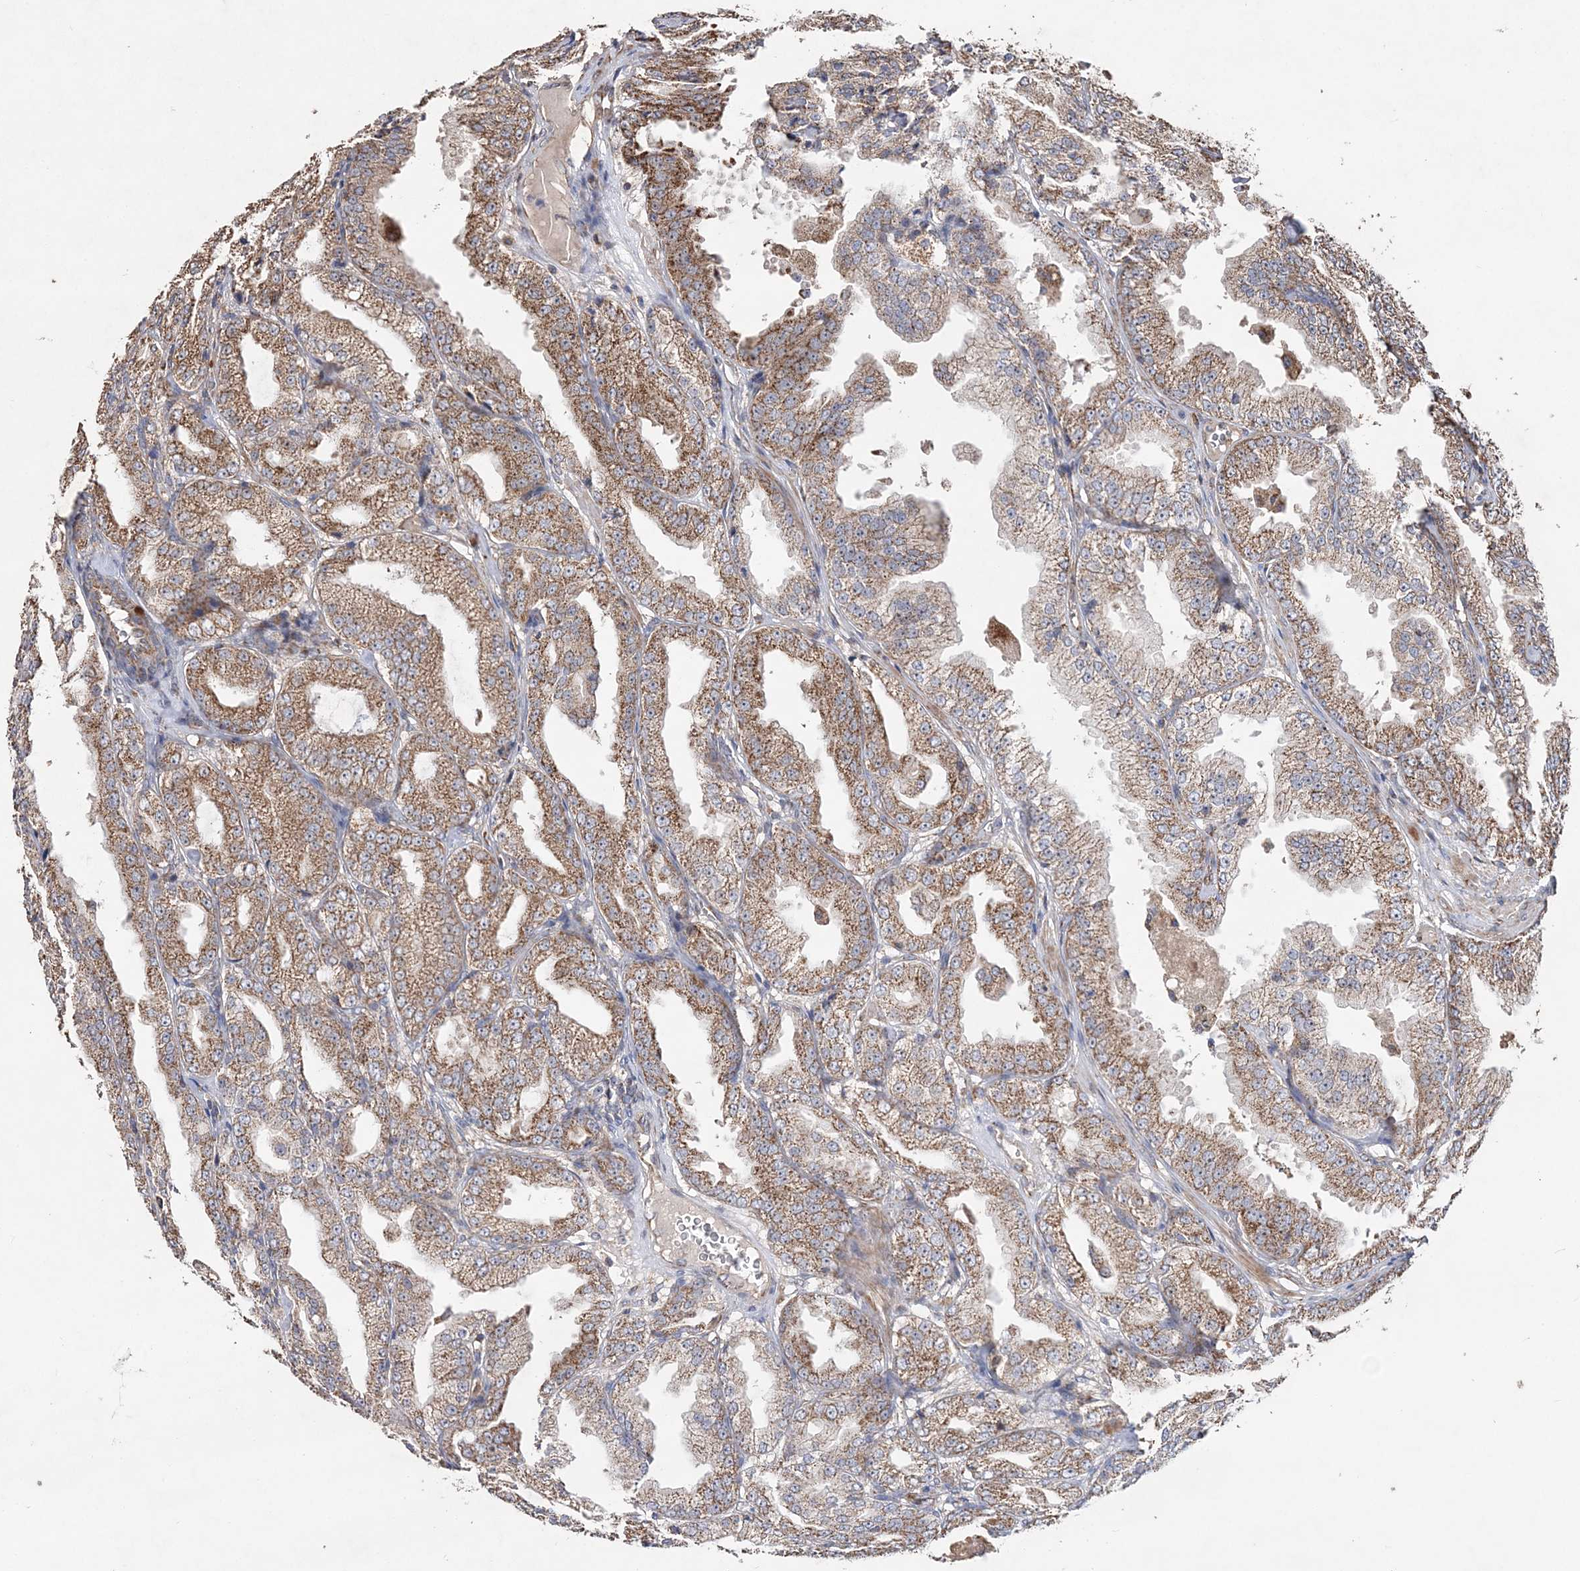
{"staining": {"intensity": "moderate", "quantity": ">75%", "location": "cytoplasmic/membranous"}, "tissue": "prostate cancer", "cell_type": "Tumor cells", "image_type": "cancer", "snomed": [{"axis": "morphology", "description": "Adenocarcinoma, High grade"}, {"axis": "topography", "description": "Prostate"}], "caption": "Prostate cancer stained with a protein marker shows moderate staining in tumor cells.", "gene": "POC5", "patient": {"sex": "male", "age": 61}}